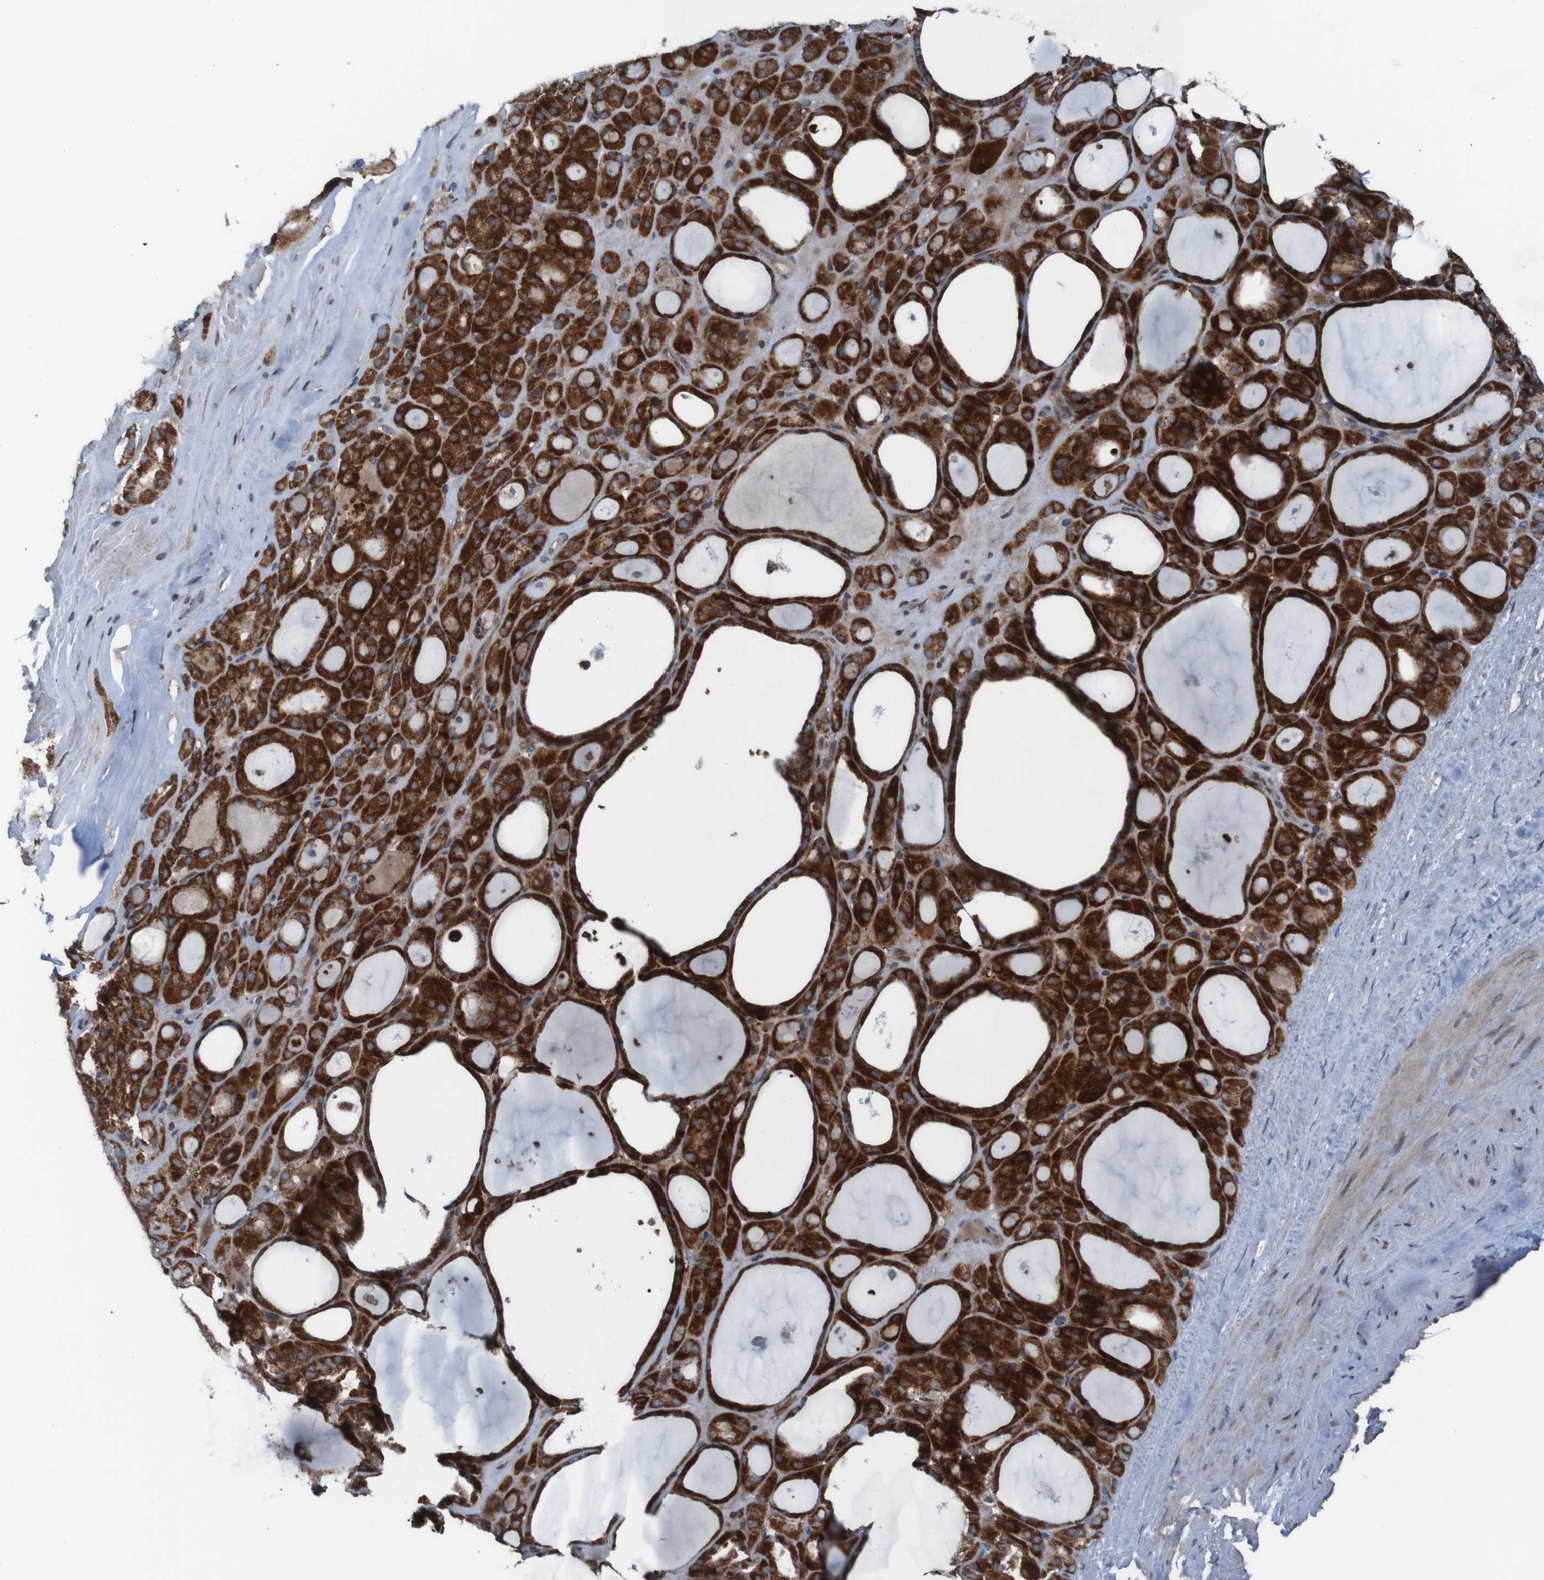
{"staining": {"intensity": "strong", "quantity": "25%-75%", "location": "cytoplasmic/membranous"}, "tissue": "thyroid gland", "cell_type": "Glandular cells", "image_type": "normal", "snomed": [{"axis": "morphology", "description": "Normal tissue, NOS"}, {"axis": "morphology", "description": "Carcinoma, NOS"}, {"axis": "topography", "description": "Thyroid gland"}], "caption": "Immunohistochemical staining of benign human thyroid gland shows high levels of strong cytoplasmic/membranous positivity in approximately 25%-75% of glandular cells.", "gene": "UNG", "patient": {"sex": "female", "age": 86}}